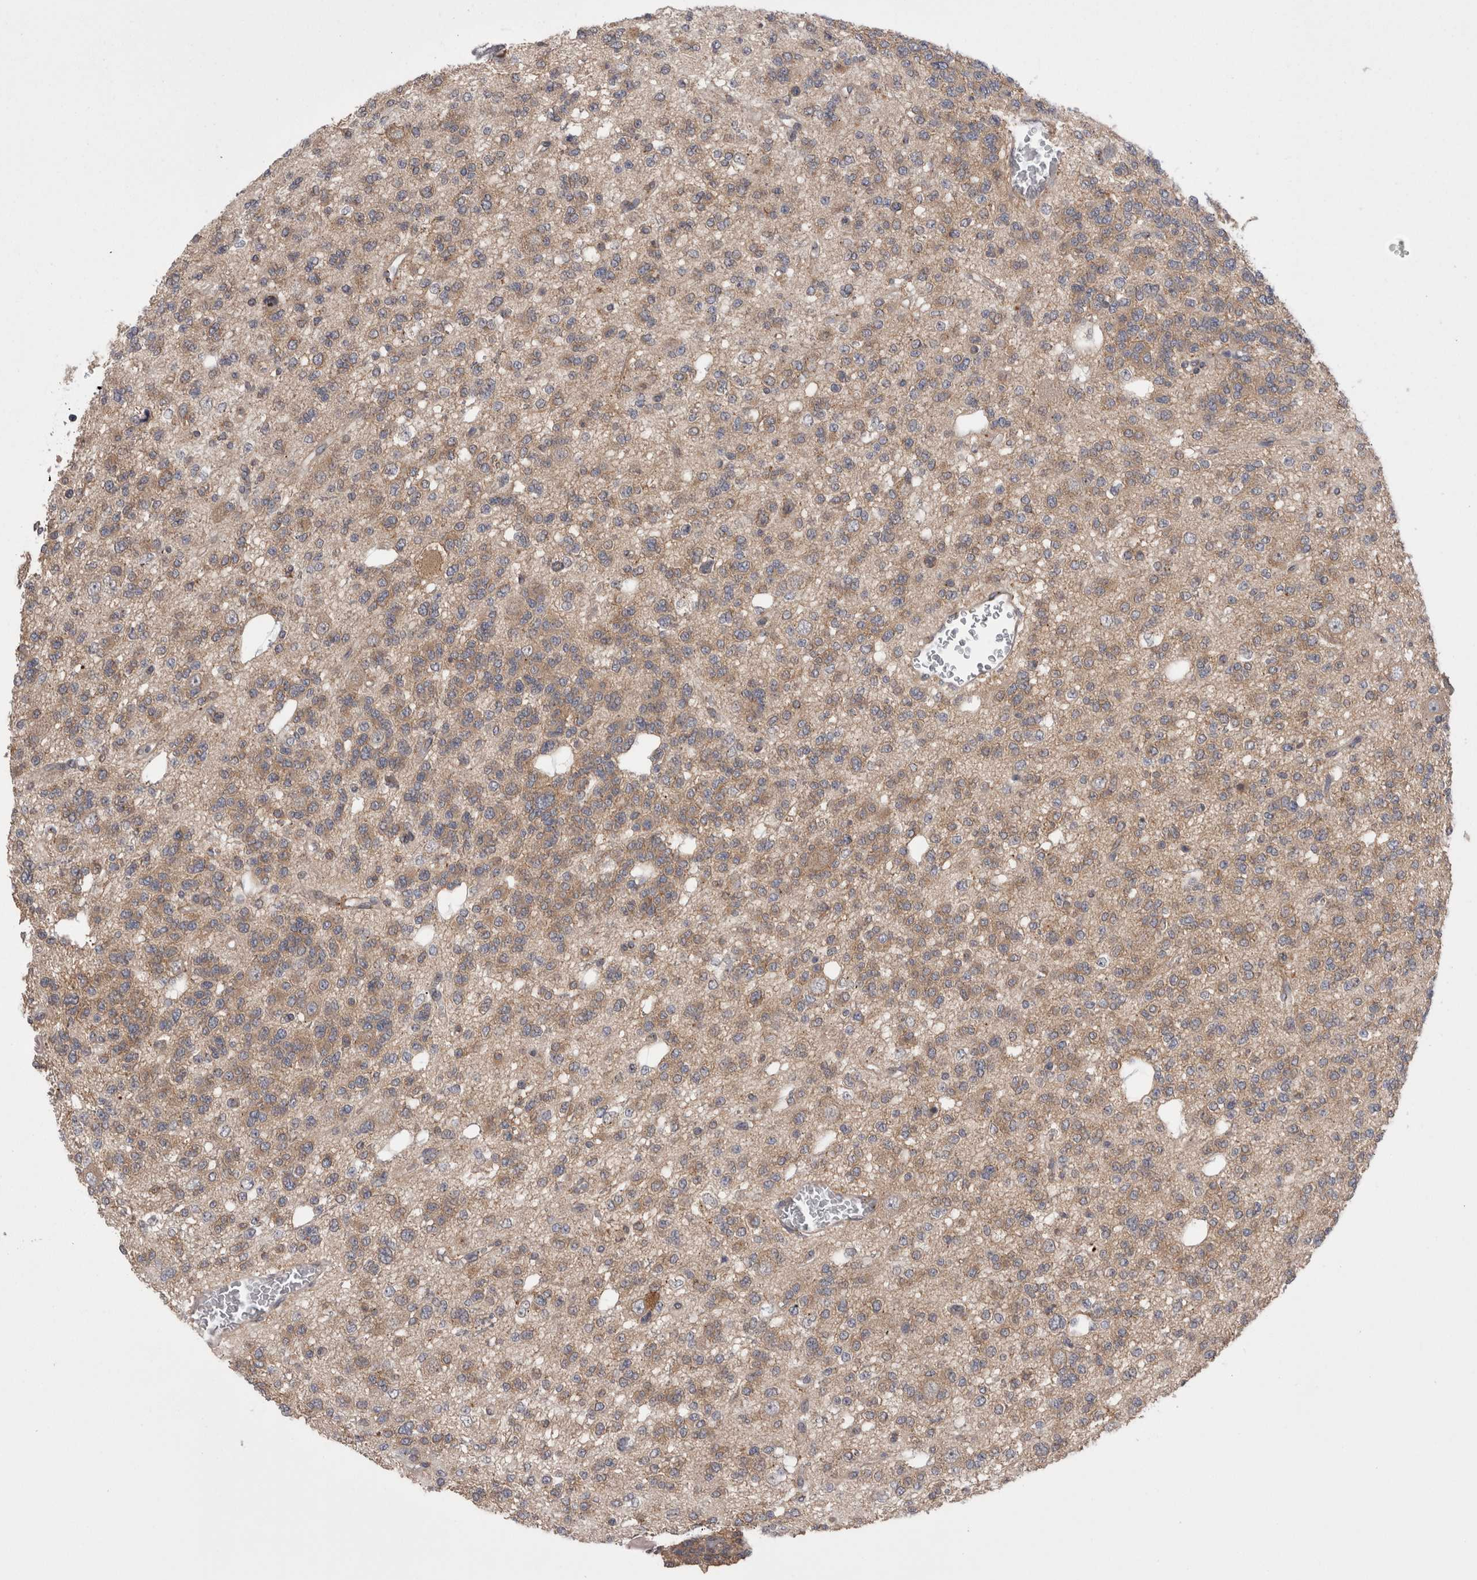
{"staining": {"intensity": "weak", "quantity": "25%-75%", "location": "cytoplasmic/membranous"}, "tissue": "glioma", "cell_type": "Tumor cells", "image_type": "cancer", "snomed": [{"axis": "morphology", "description": "Glioma, malignant, Low grade"}, {"axis": "topography", "description": "Brain"}], "caption": "Glioma stained with DAB immunohistochemistry shows low levels of weak cytoplasmic/membranous expression in approximately 25%-75% of tumor cells. Nuclei are stained in blue.", "gene": "DCTN6", "patient": {"sex": "male", "age": 38}}